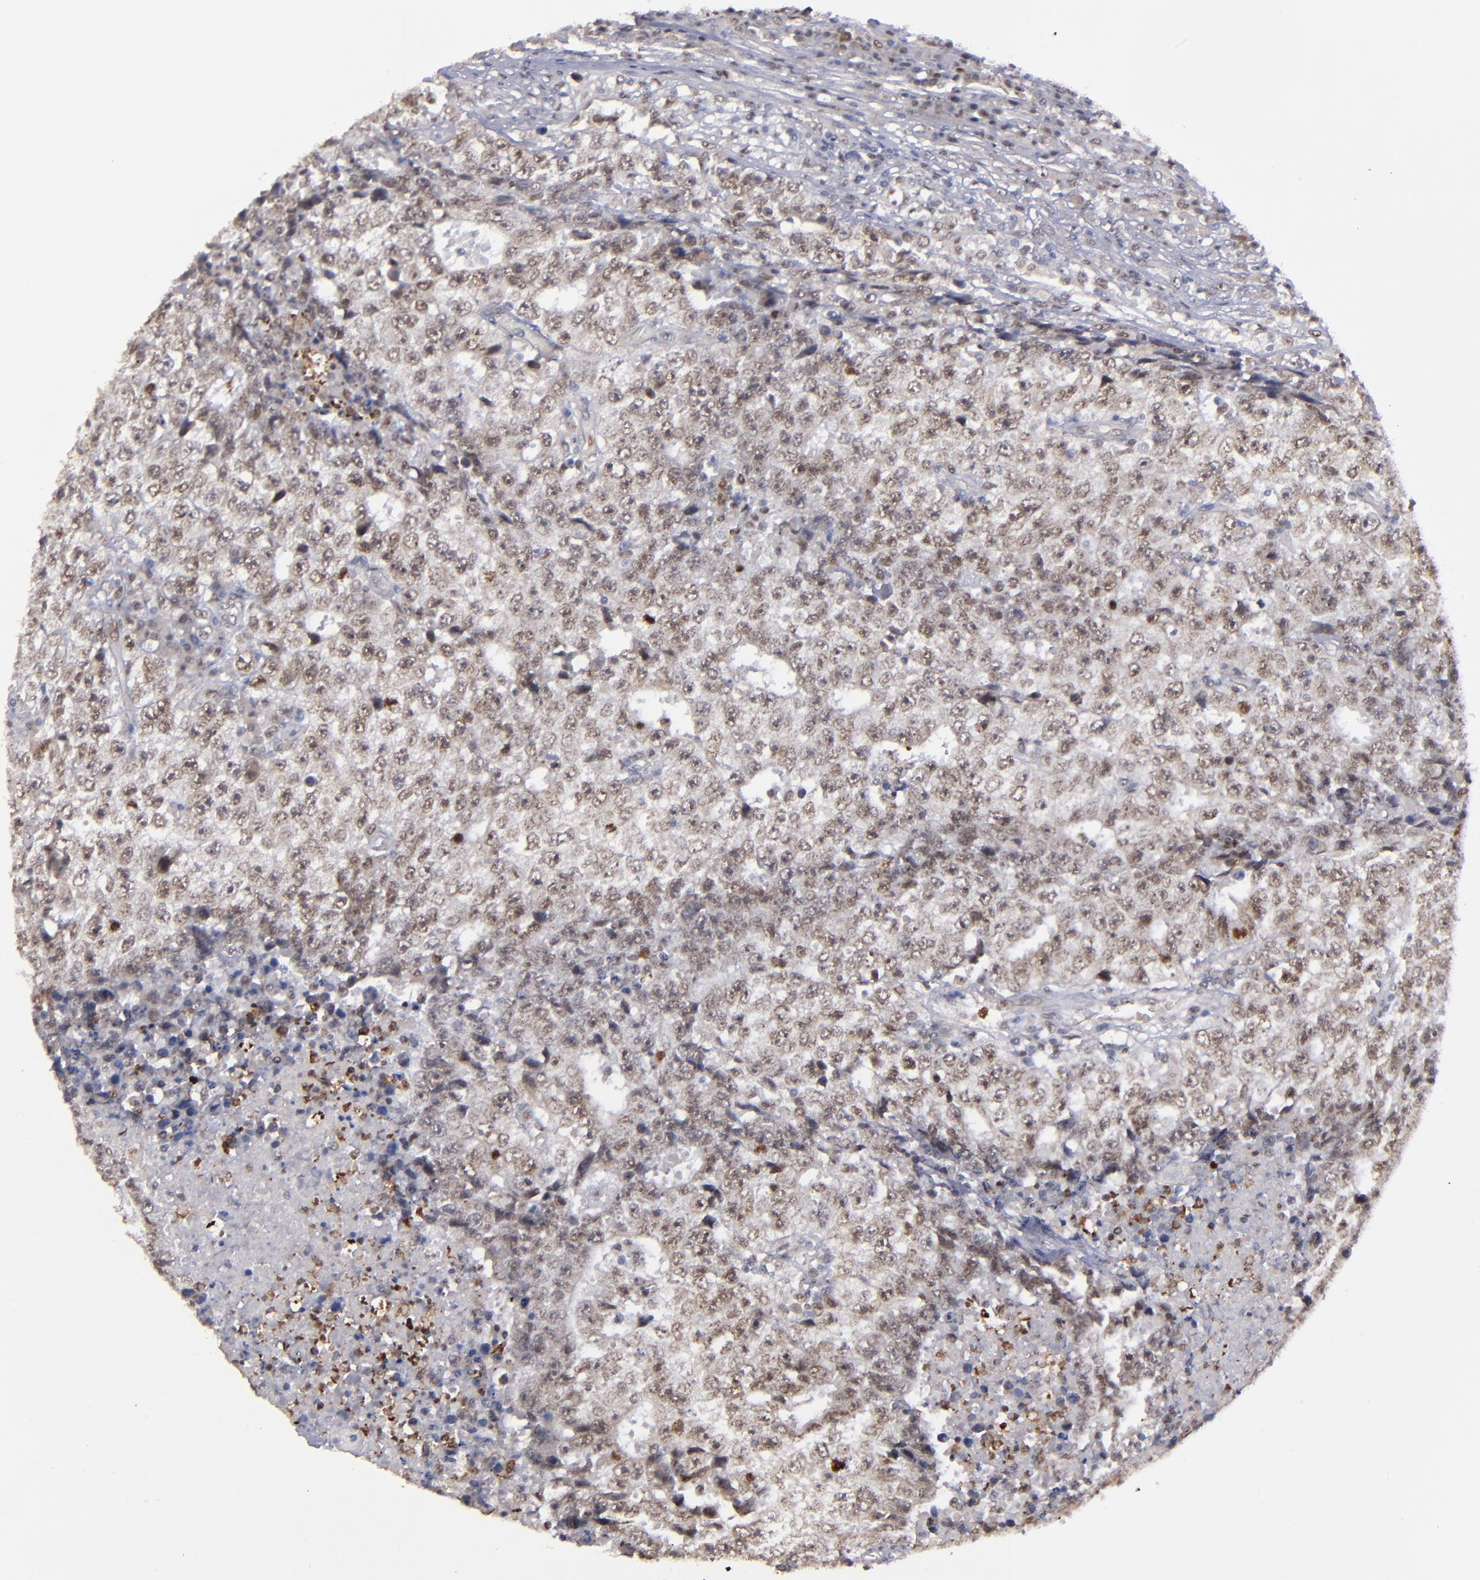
{"staining": {"intensity": "moderate", "quantity": ">75%", "location": "cytoplasmic/membranous,nuclear"}, "tissue": "testis cancer", "cell_type": "Tumor cells", "image_type": "cancer", "snomed": [{"axis": "morphology", "description": "Necrosis, NOS"}, {"axis": "morphology", "description": "Carcinoma, Embryonal, NOS"}, {"axis": "topography", "description": "Testis"}], "caption": "Testis embryonal carcinoma stained with a brown dye demonstrates moderate cytoplasmic/membranous and nuclear positive staining in about >75% of tumor cells.", "gene": "RREB1", "patient": {"sex": "male", "age": 19}}